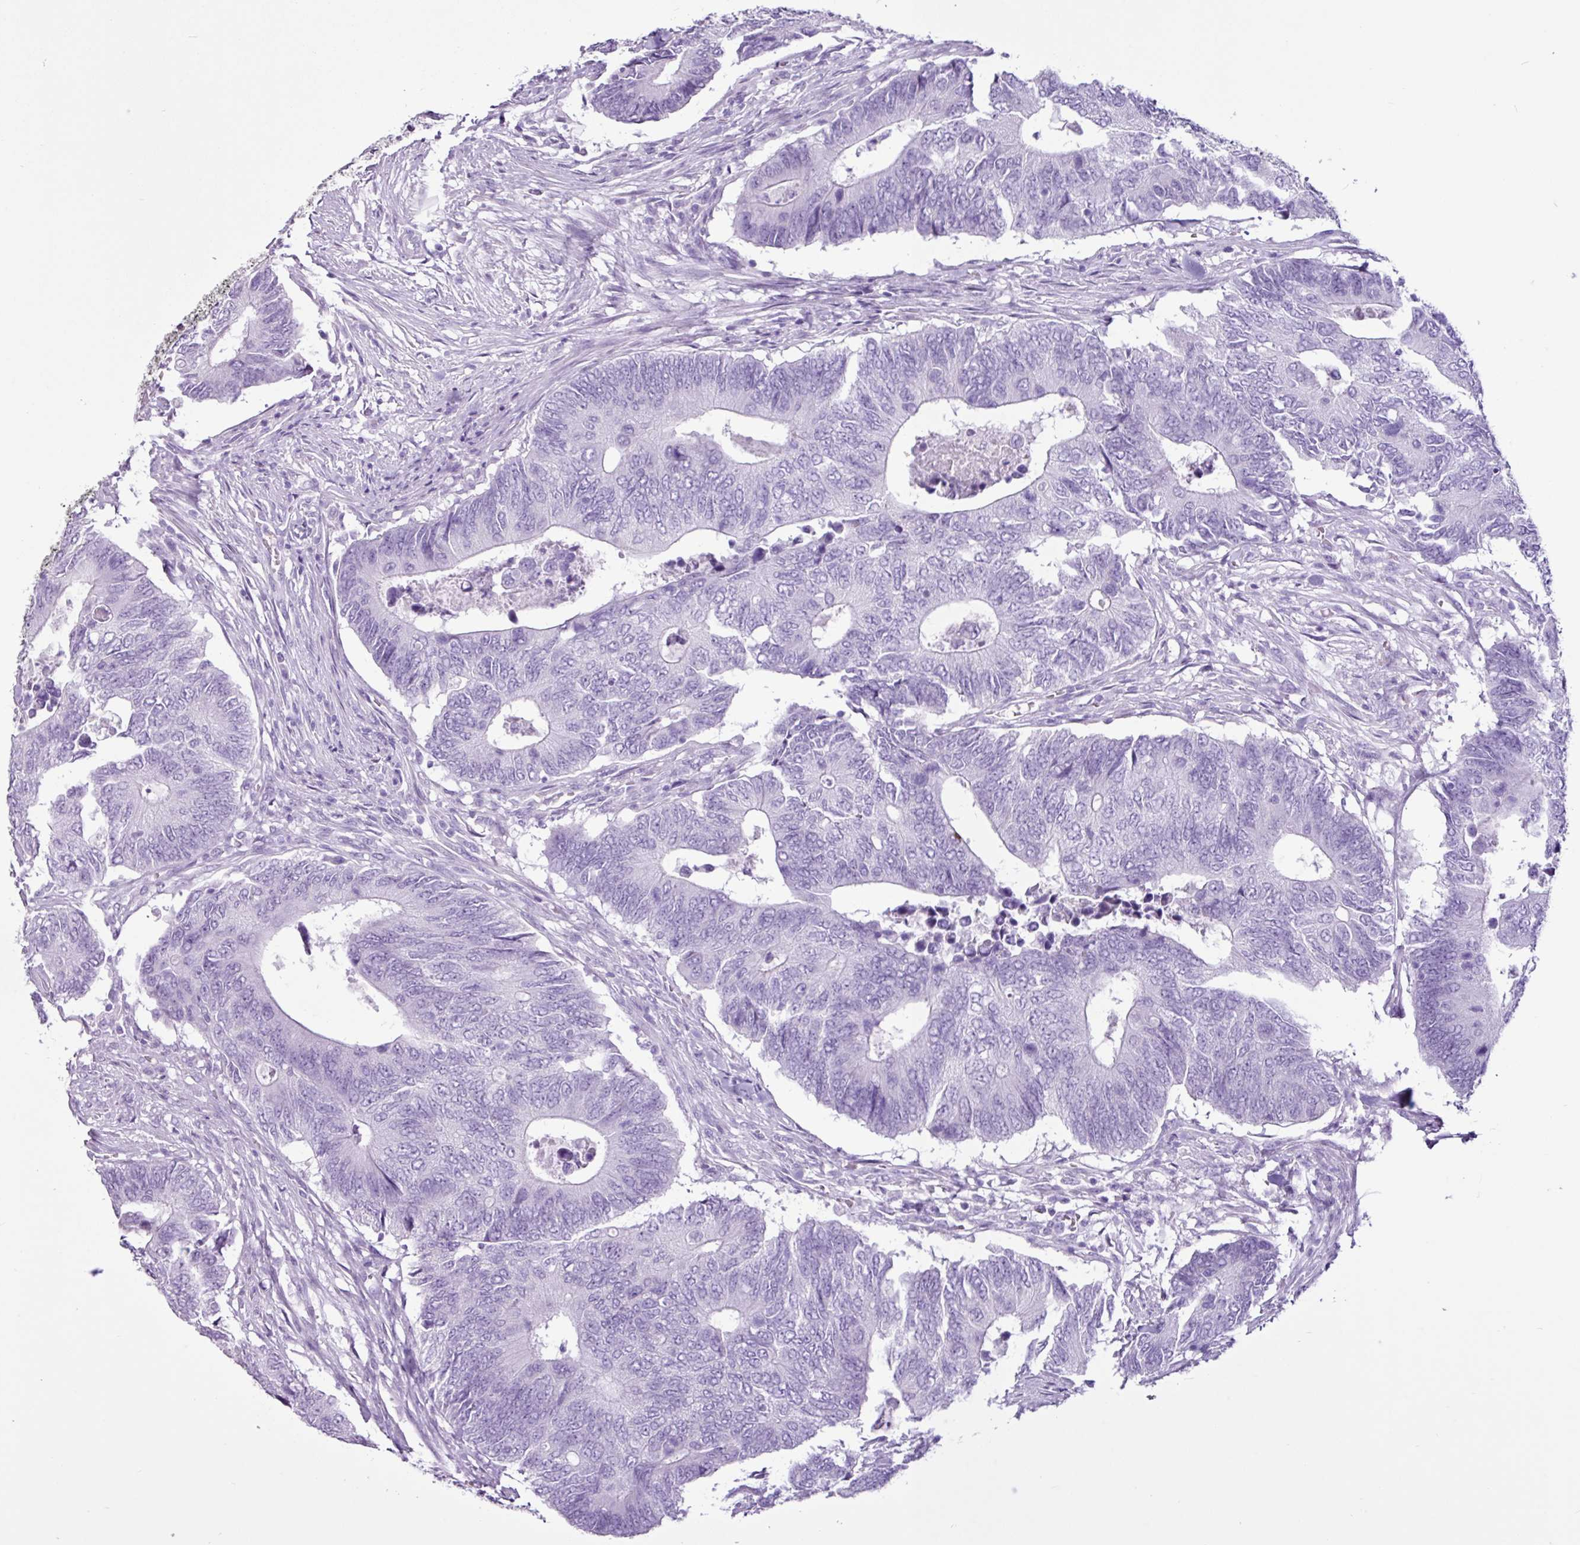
{"staining": {"intensity": "negative", "quantity": "none", "location": "none"}, "tissue": "colorectal cancer", "cell_type": "Tumor cells", "image_type": "cancer", "snomed": [{"axis": "morphology", "description": "Adenocarcinoma, NOS"}, {"axis": "topography", "description": "Colon"}], "caption": "DAB (3,3'-diaminobenzidine) immunohistochemical staining of colorectal adenocarcinoma shows no significant expression in tumor cells. The staining was performed using DAB to visualize the protein expression in brown, while the nuclei were stained in blue with hematoxylin (Magnification: 20x).", "gene": "PGR", "patient": {"sex": "male", "age": 87}}